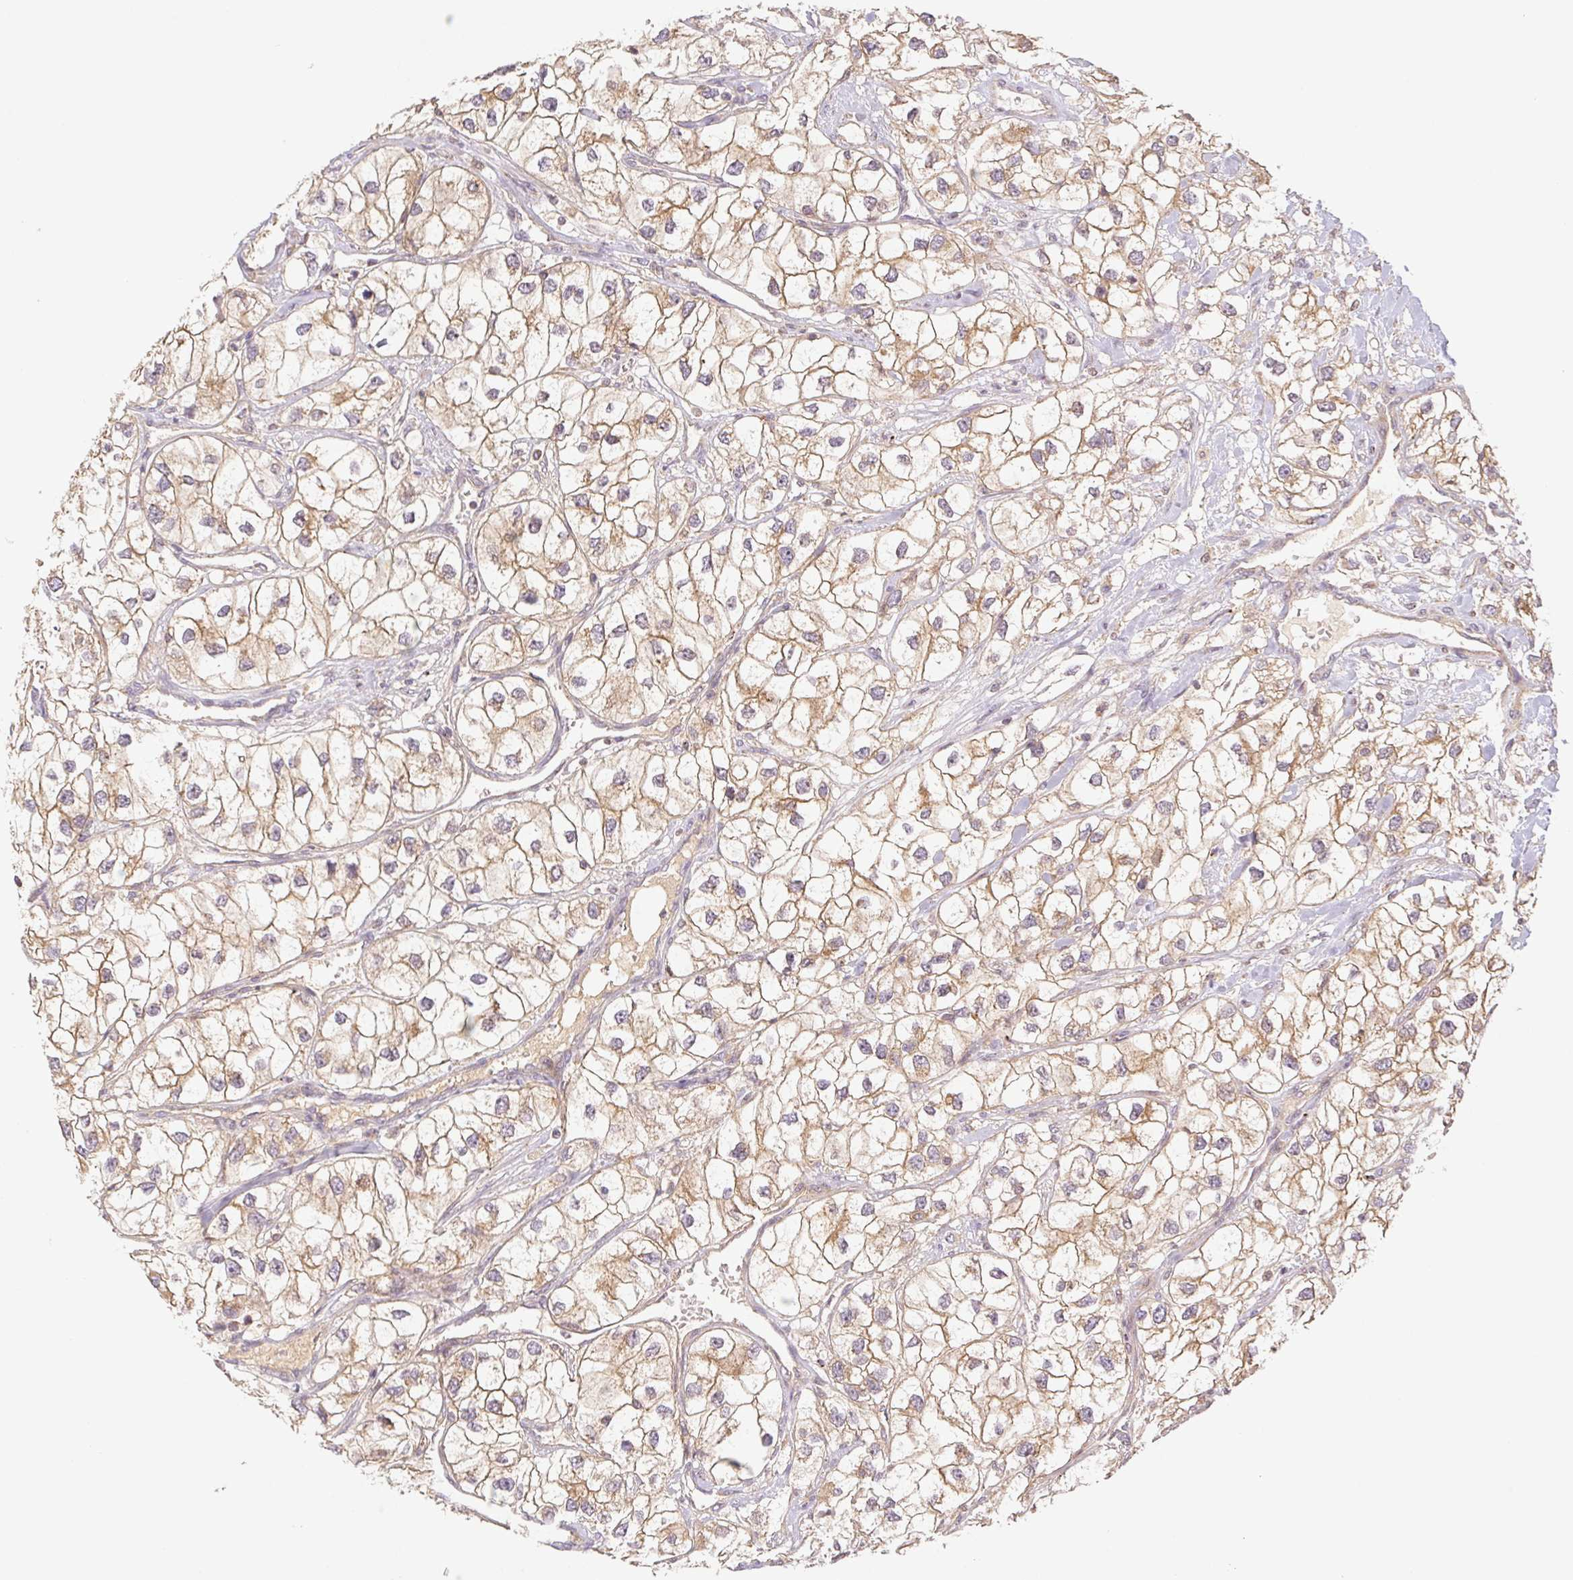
{"staining": {"intensity": "weak", "quantity": ">75%", "location": "cytoplasmic/membranous"}, "tissue": "renal cancer", "cell_type": "Tumor cells", "image_type": "cancer", "snomed": [{"axis": "morphology", "description": "Adenocarcinoma, NOS"}, {"axis": "topography", "description": "Kidney"}], "caption": "IHC (DAB) staining of adenocarcinoma (renal) reveals weak cytoplasmic/membranous protein positivity in about >75% of tumor cells.", "gene": "MTHFD1", "patient": {"sex": "male", "age": 59}}